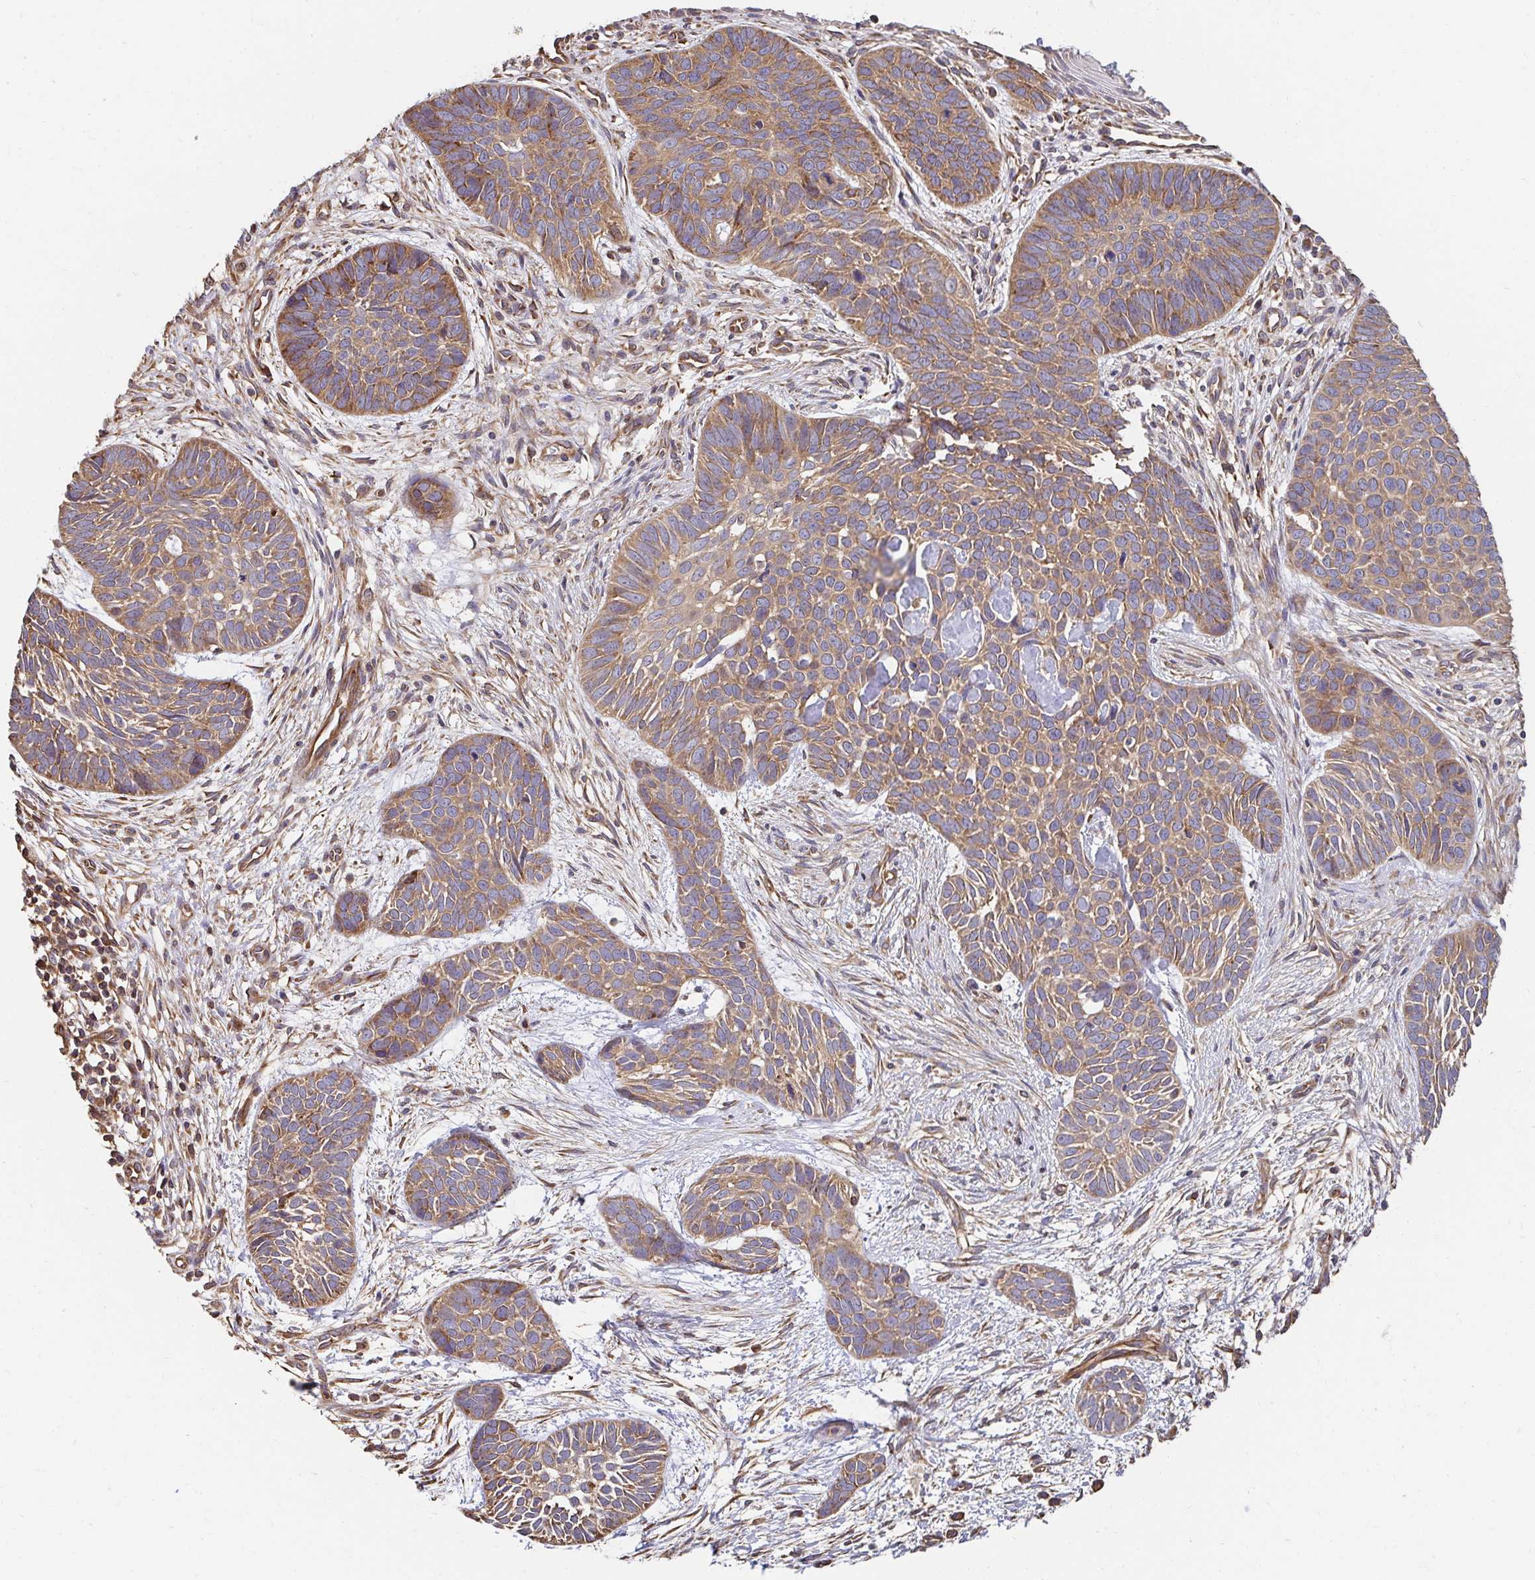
{"staining": {"intensity": "moderate", "quantity": ">75%", "location": "cytoplasmic/membranous"}, "tissue": "skin cancer", "cell_type": "Tumor cells", "image_type": "cancer", "snomed": [{"axis": "morphology", "description": "Basal cell carcinoma"}, {"axis": "topography", "description": "Skin"}], "caption": "Human basal cell carcinoma (skin) stained for a protein (brown) shows moderate cytoplasmic/membranous positive positivity in approximately >75% of tumor cells.", "gene": "APBB1", "patient": {"sex": "male", "age": 69}}